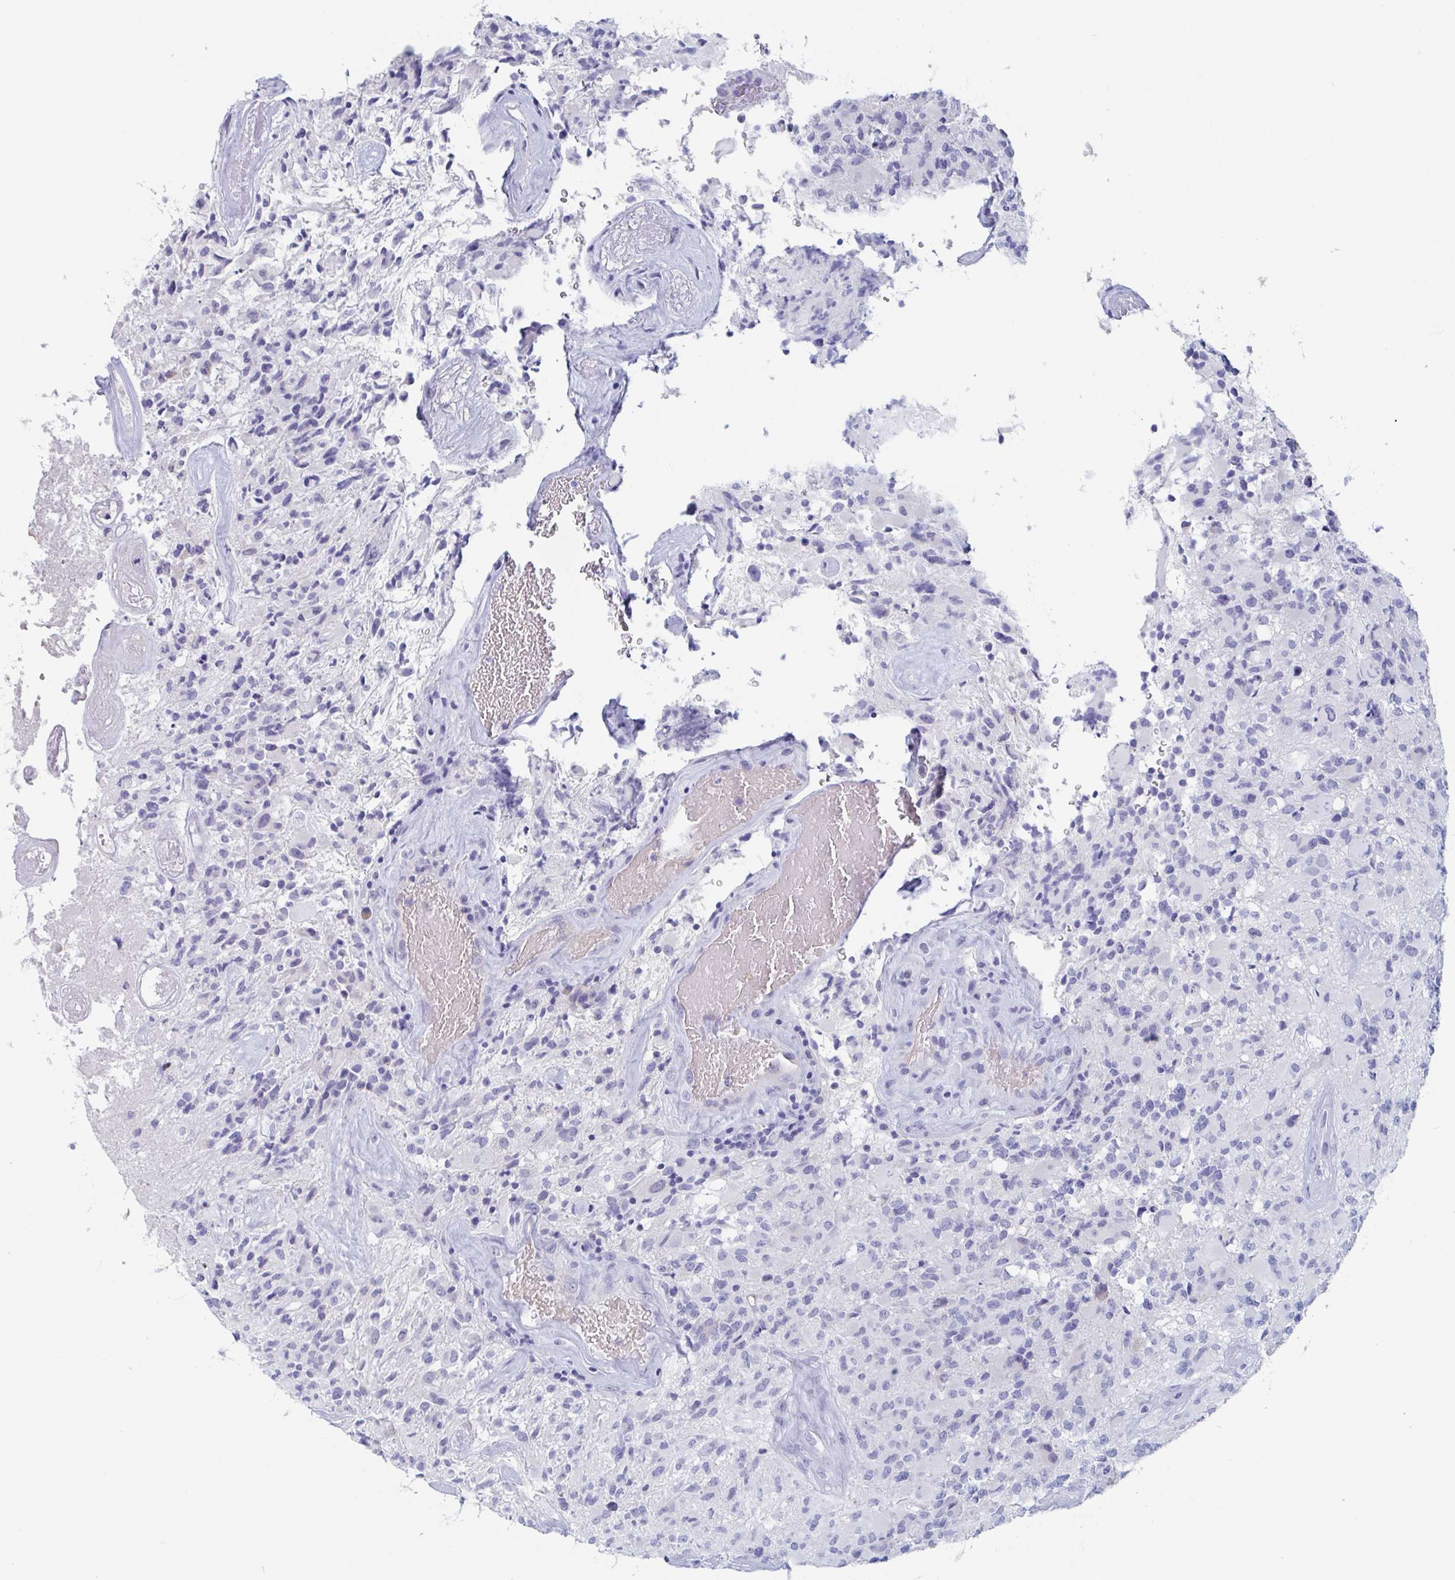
{"staining": {"intensity": "negative", "quantity": "none", "location": "none"}, "tissue": "glioma", "cell_type": "Tumor cells", "image_type": "cancer", "snomed": [{"axis": "morphology", "description": "Glioma, malignant, High grade"}, {"axis": "topography", "description": "Brain"}], "caption": "The histopathology image demonstrates no significant staining in tumor cells of glioma.", "gene": "DPEP3", "patient": {"sex": "female", "age": 65}}